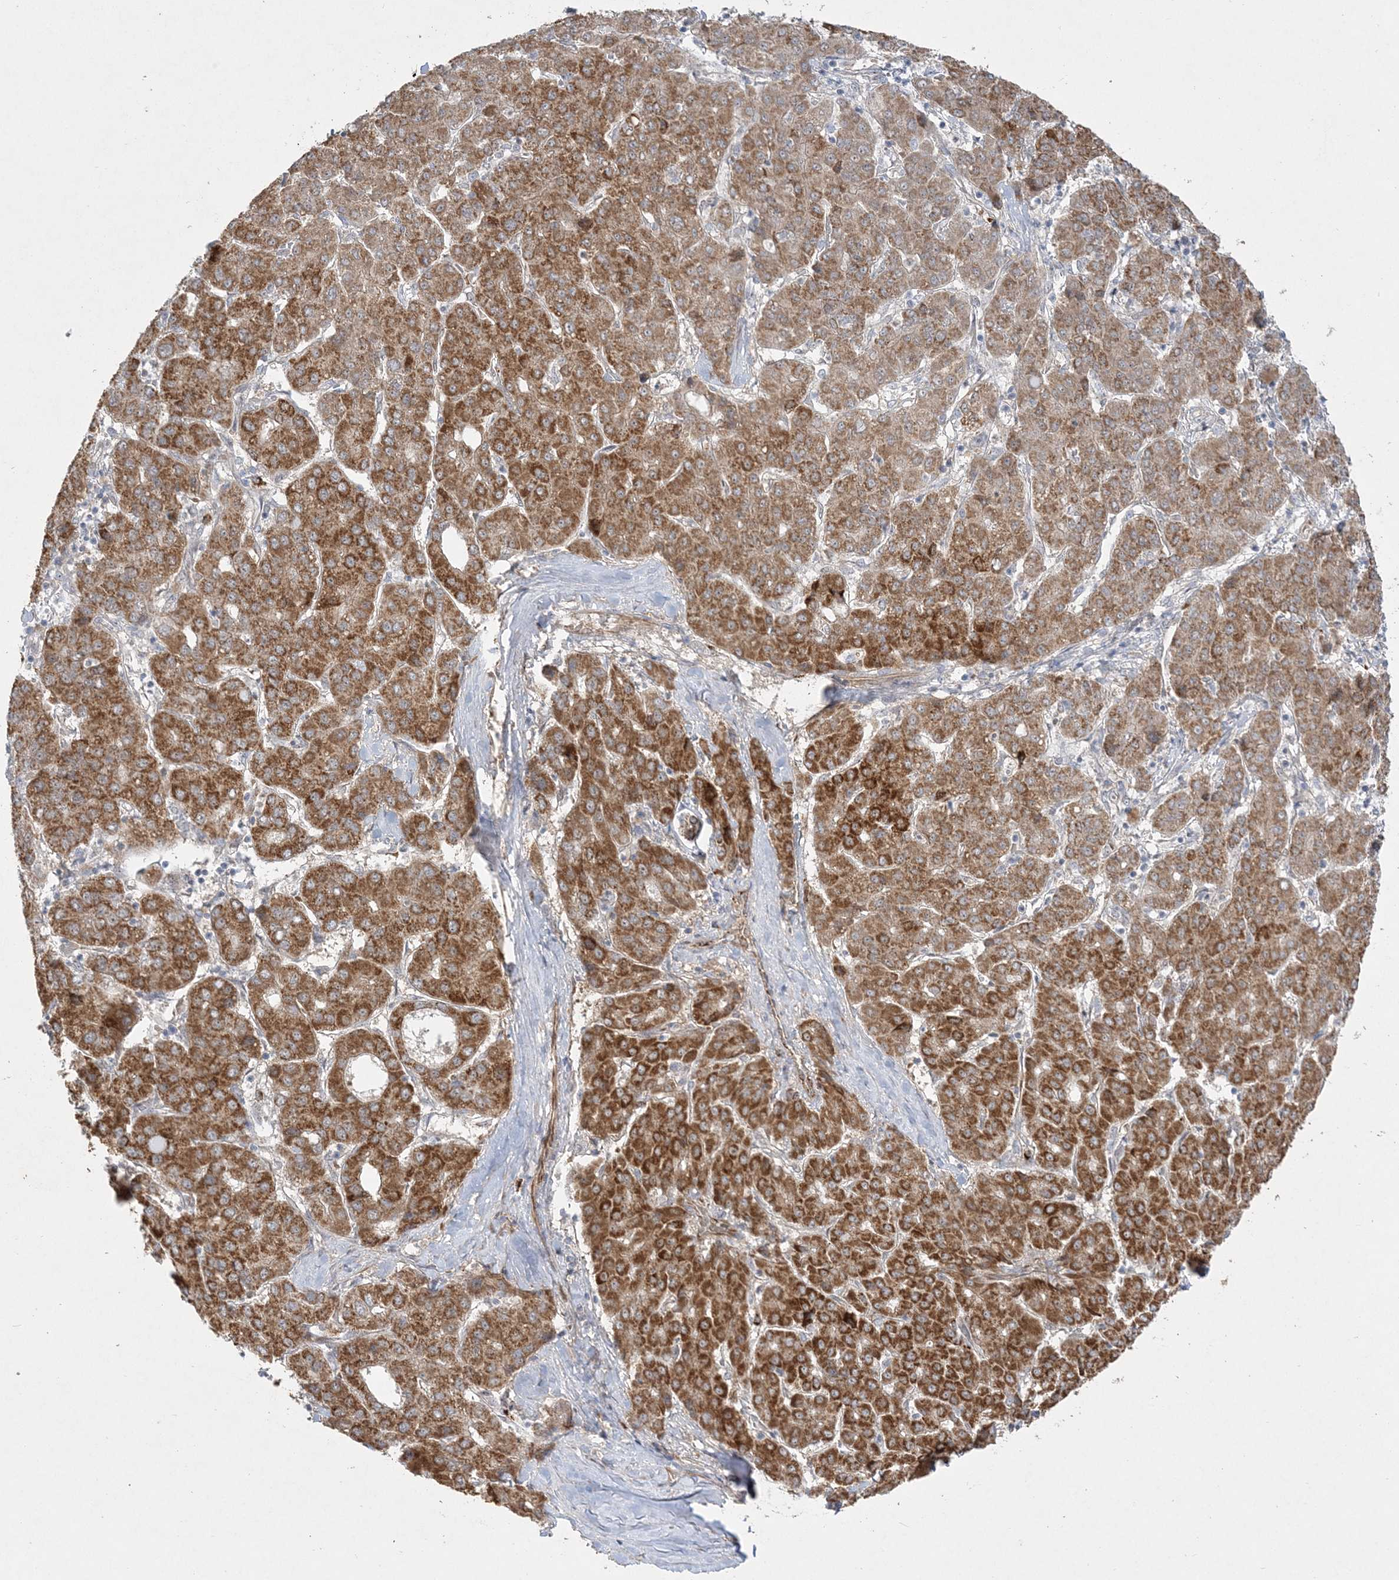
{"staining": {"intensity": "strong", "quantity": ">75%", "location": "cytoplasmic/membranous"}, "tissue": "liver cancer", "cell_type": "Tumor cells", "image_type": "cancer", "snomed": [{"axis": "morphology", "description": "Carcinoma, Hepatocellular, NOS"}, {"axis": "topography", "description": "Liver"}], "caption": "A micrograph showing strong cytoplasmic/membranous positivity in approximately >75% of tumor cells in liver cancer, as visualized by brown immunohistochemical staining.", "gene": "INPP1", "patient": {"sex": "male", "age": 65}}